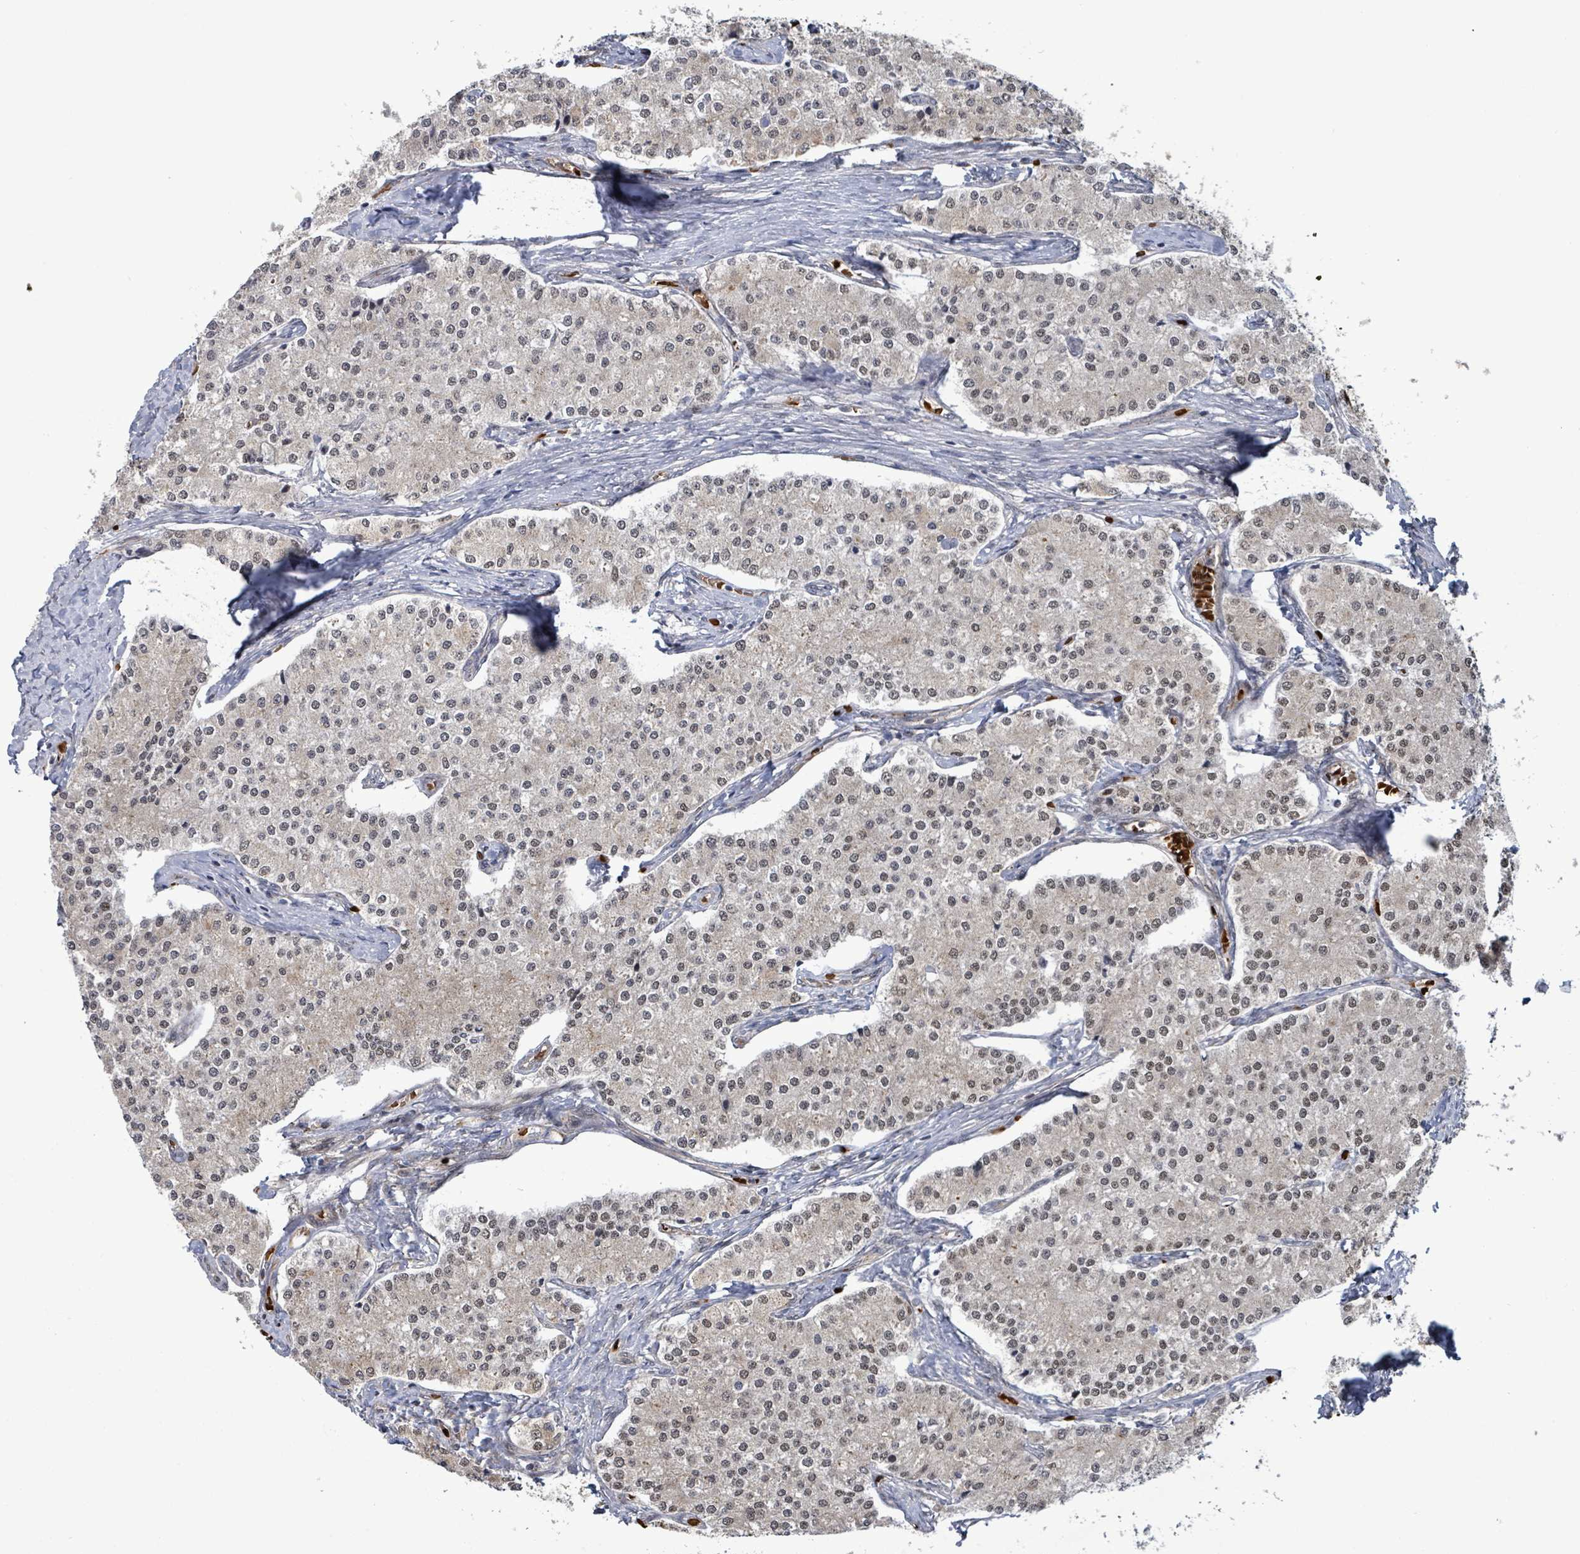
{"staining": {"intensity": "weak", "quantity": "<25%", "location": "nuclear"}, "tissue": "carcinoid", "cell_type": "Tumor cells", "image_type": "cancer", "snomed": [{"axis": "morphology", "description": "Carcinoid, malignant, NOS"}, {"axis": "topography", "description": "Colon"}], "caption": "Immunohistochemistry (IHC) of carcinoid exhibits no expression in tumor cells.", "gene": "PATZ1", "patient": {"sex": "female", "age": 52}}